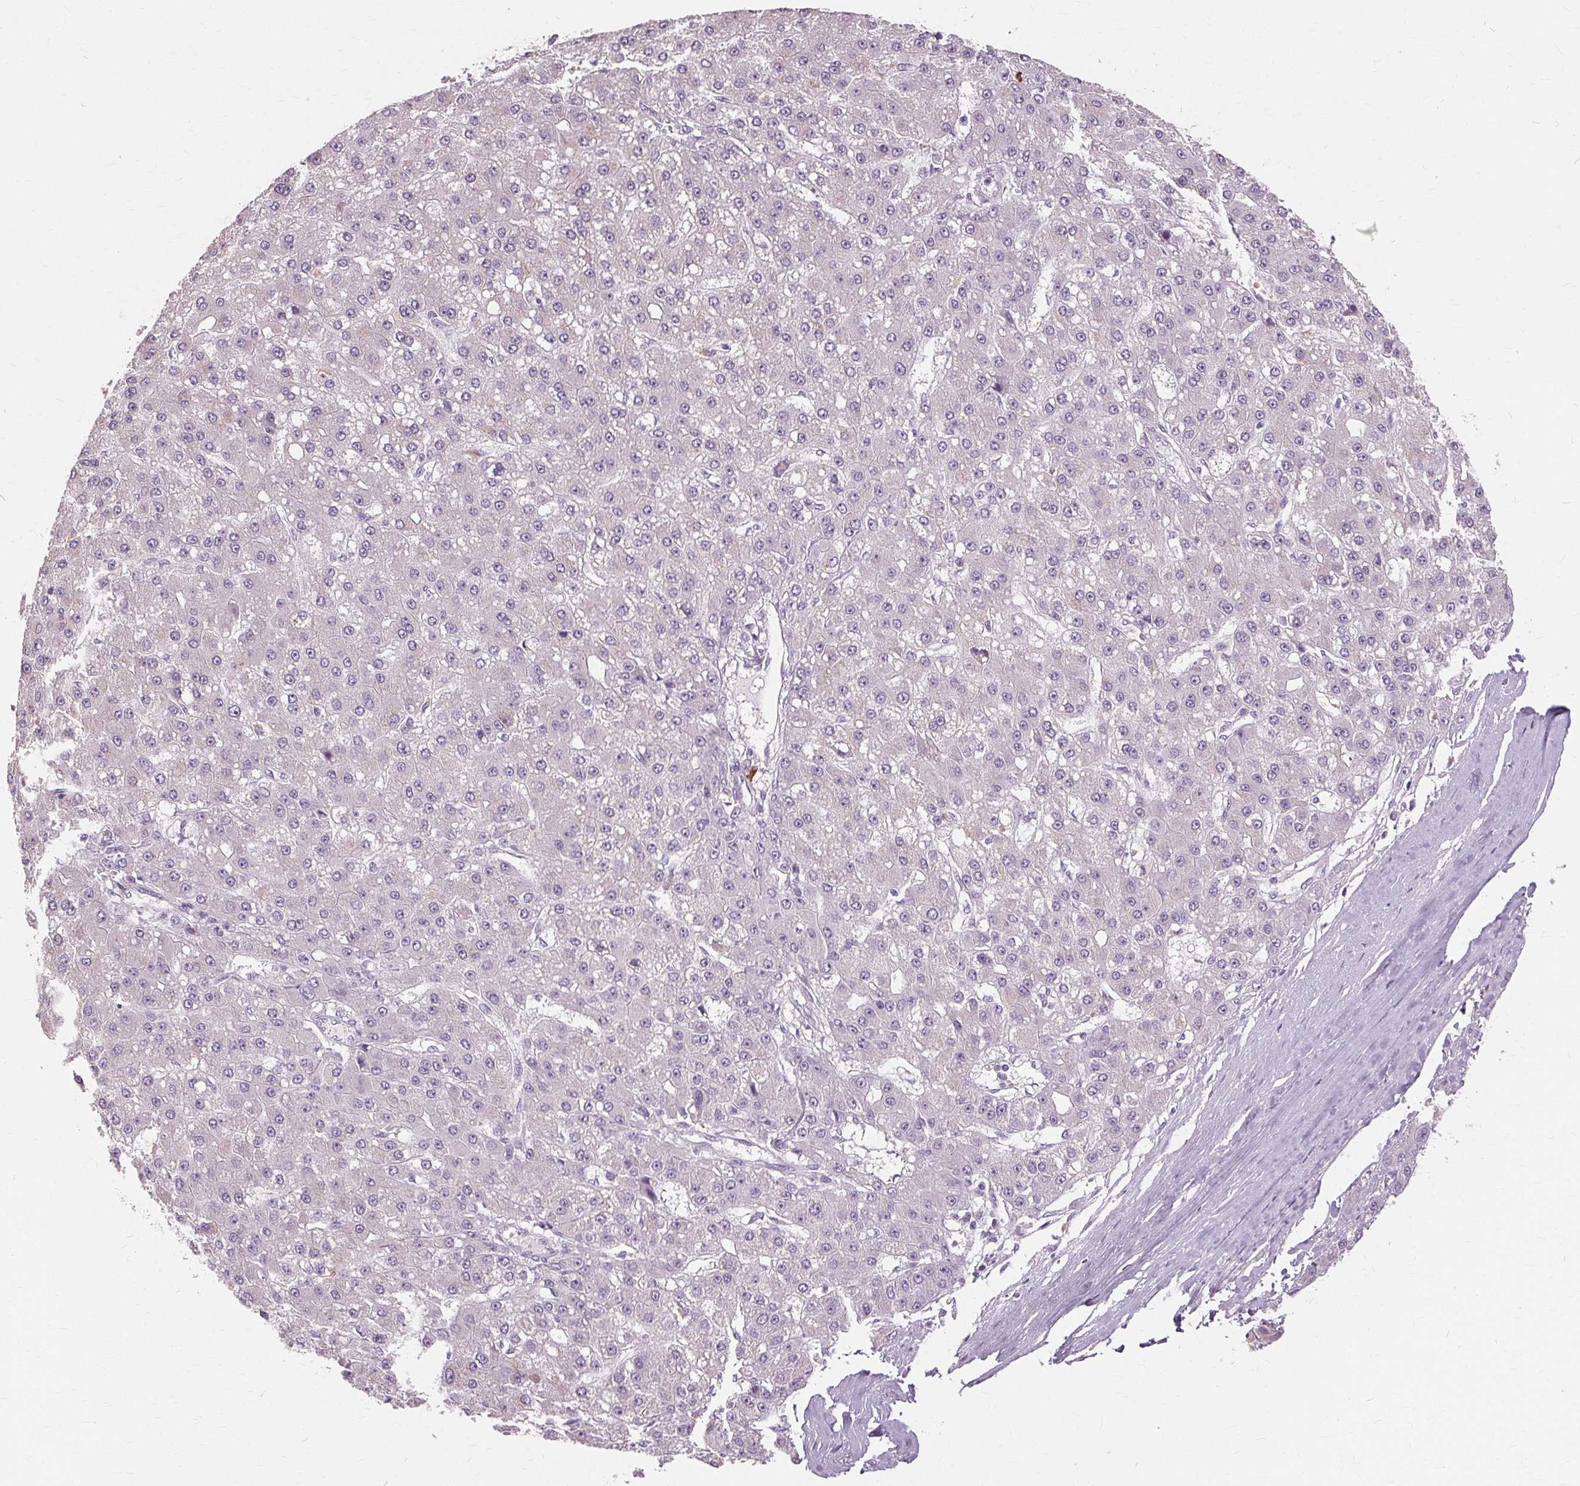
{"staining": {"intensity": "negative", "quantity": "none", "location": "none"}, "tissue": "liver cancer", "cell_type": "Tumor cells", "image_type": "cancer", "snomed": [{"axis": "morphology", "description": "Carcinoma, Hepatocellular, NOS"}, {"axis": "topography", "description": "Liver"}], "caption": "Tumor cells are negative for brown protein staining in hepatocellular carcinoma (liver).", "gene": "SIGLEC6", "patient": {"sex": "male", "age": 67}}